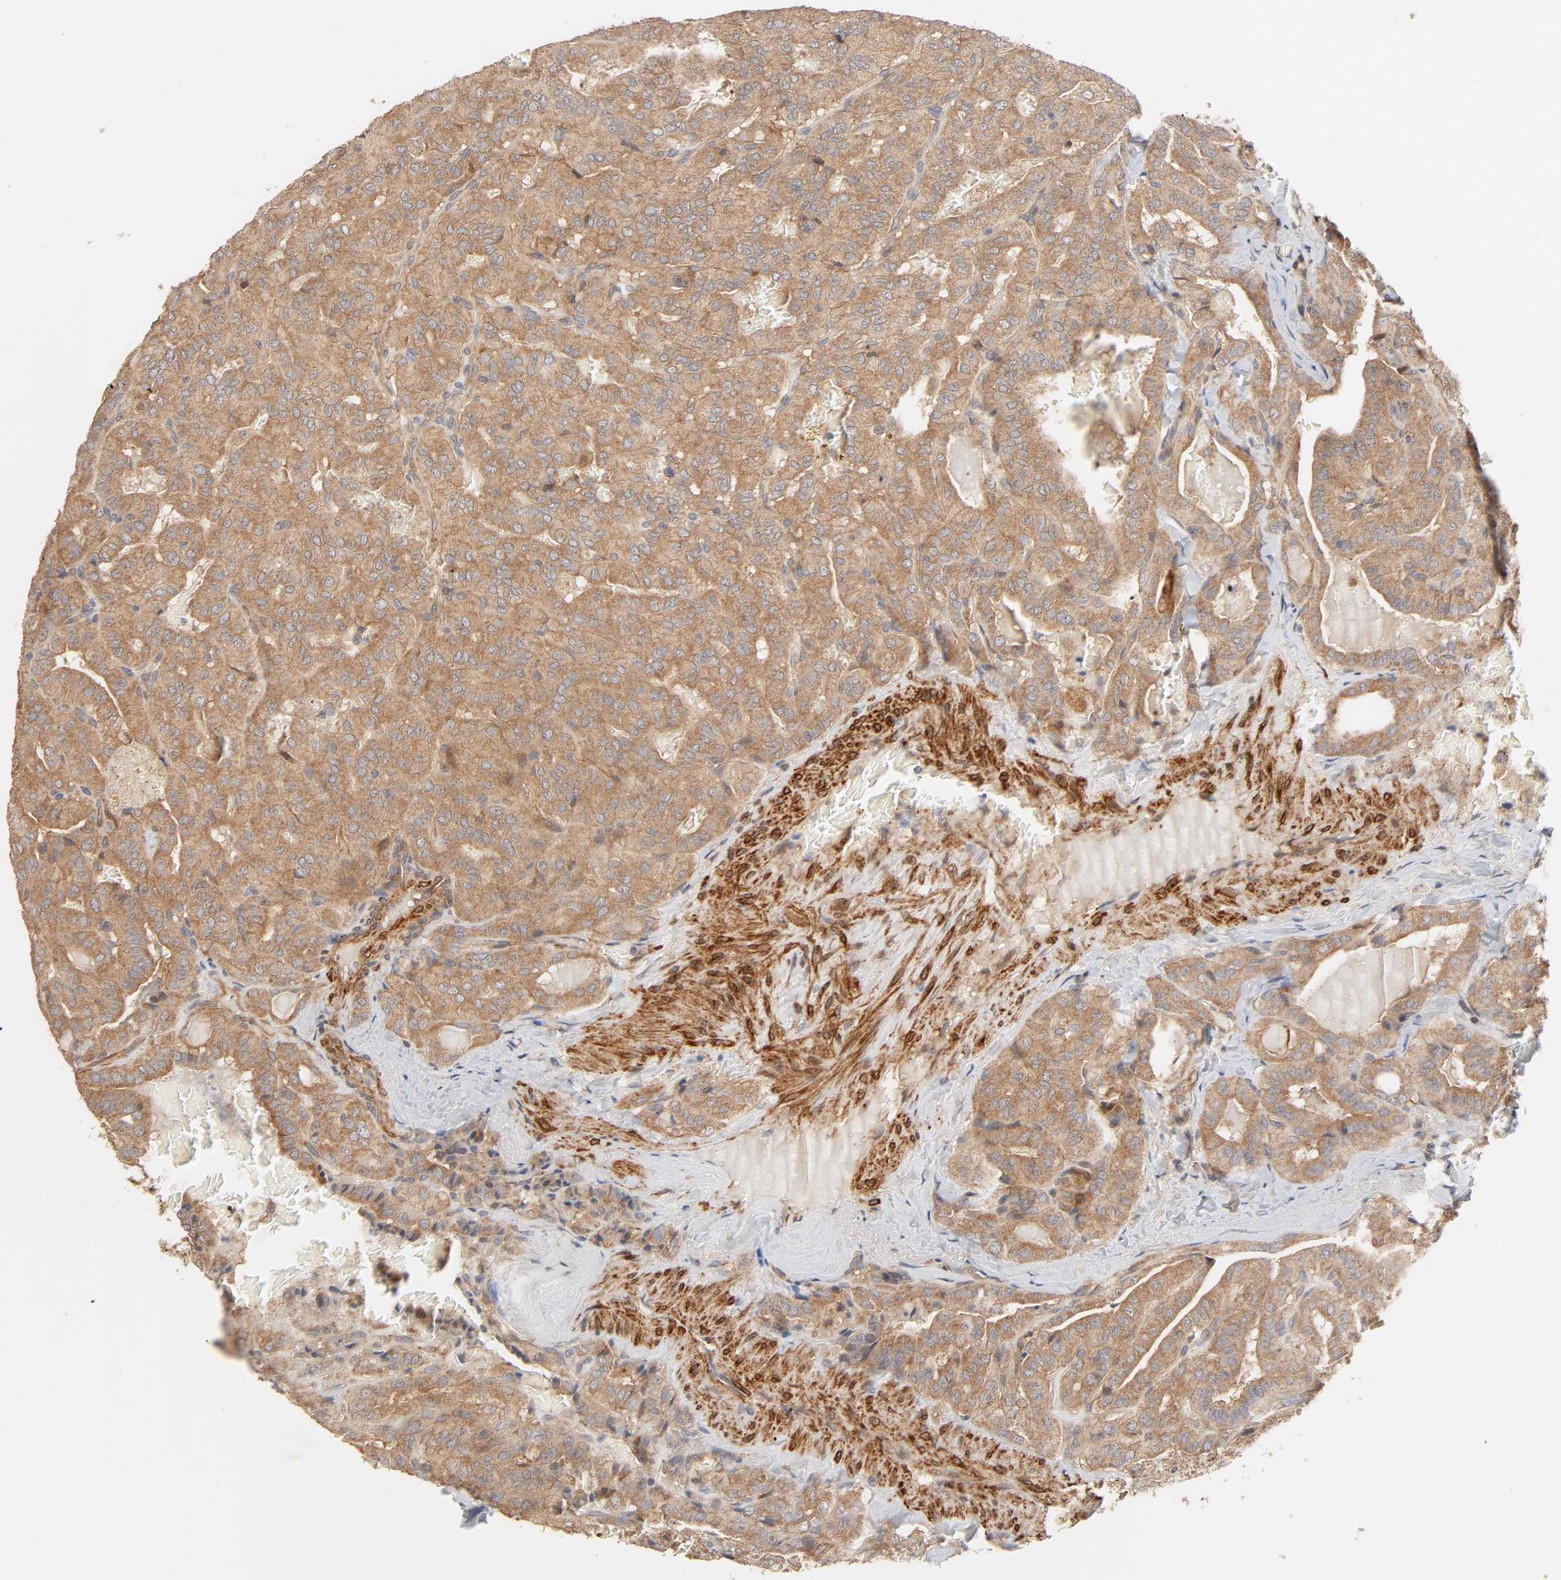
{"staining": {"intensity": "moderate", "quantity": ">75%", "location": "cytoplasmic/membranous"}, "tissue": "thyroid cancer", "cell_type": "Tumor cells", "image_type": "cancer", "snomed": [{"axis": "morphology", "description": "Papillary adenocarcinoma, NOS"}, {"axis": "topography", "description": "Thyroid gland"}], "caption": "Immunohistochemistry (IHC) photomicrograph of human papillary adenocarcinoma (thyroid) stained for a protein (brown), which reveals medium levels of moderate cytoplasmic/membranous positivity in about >75% of tumor cells.", "gene": "NEMF", "patient": {"sex": "male", "age": 77}}